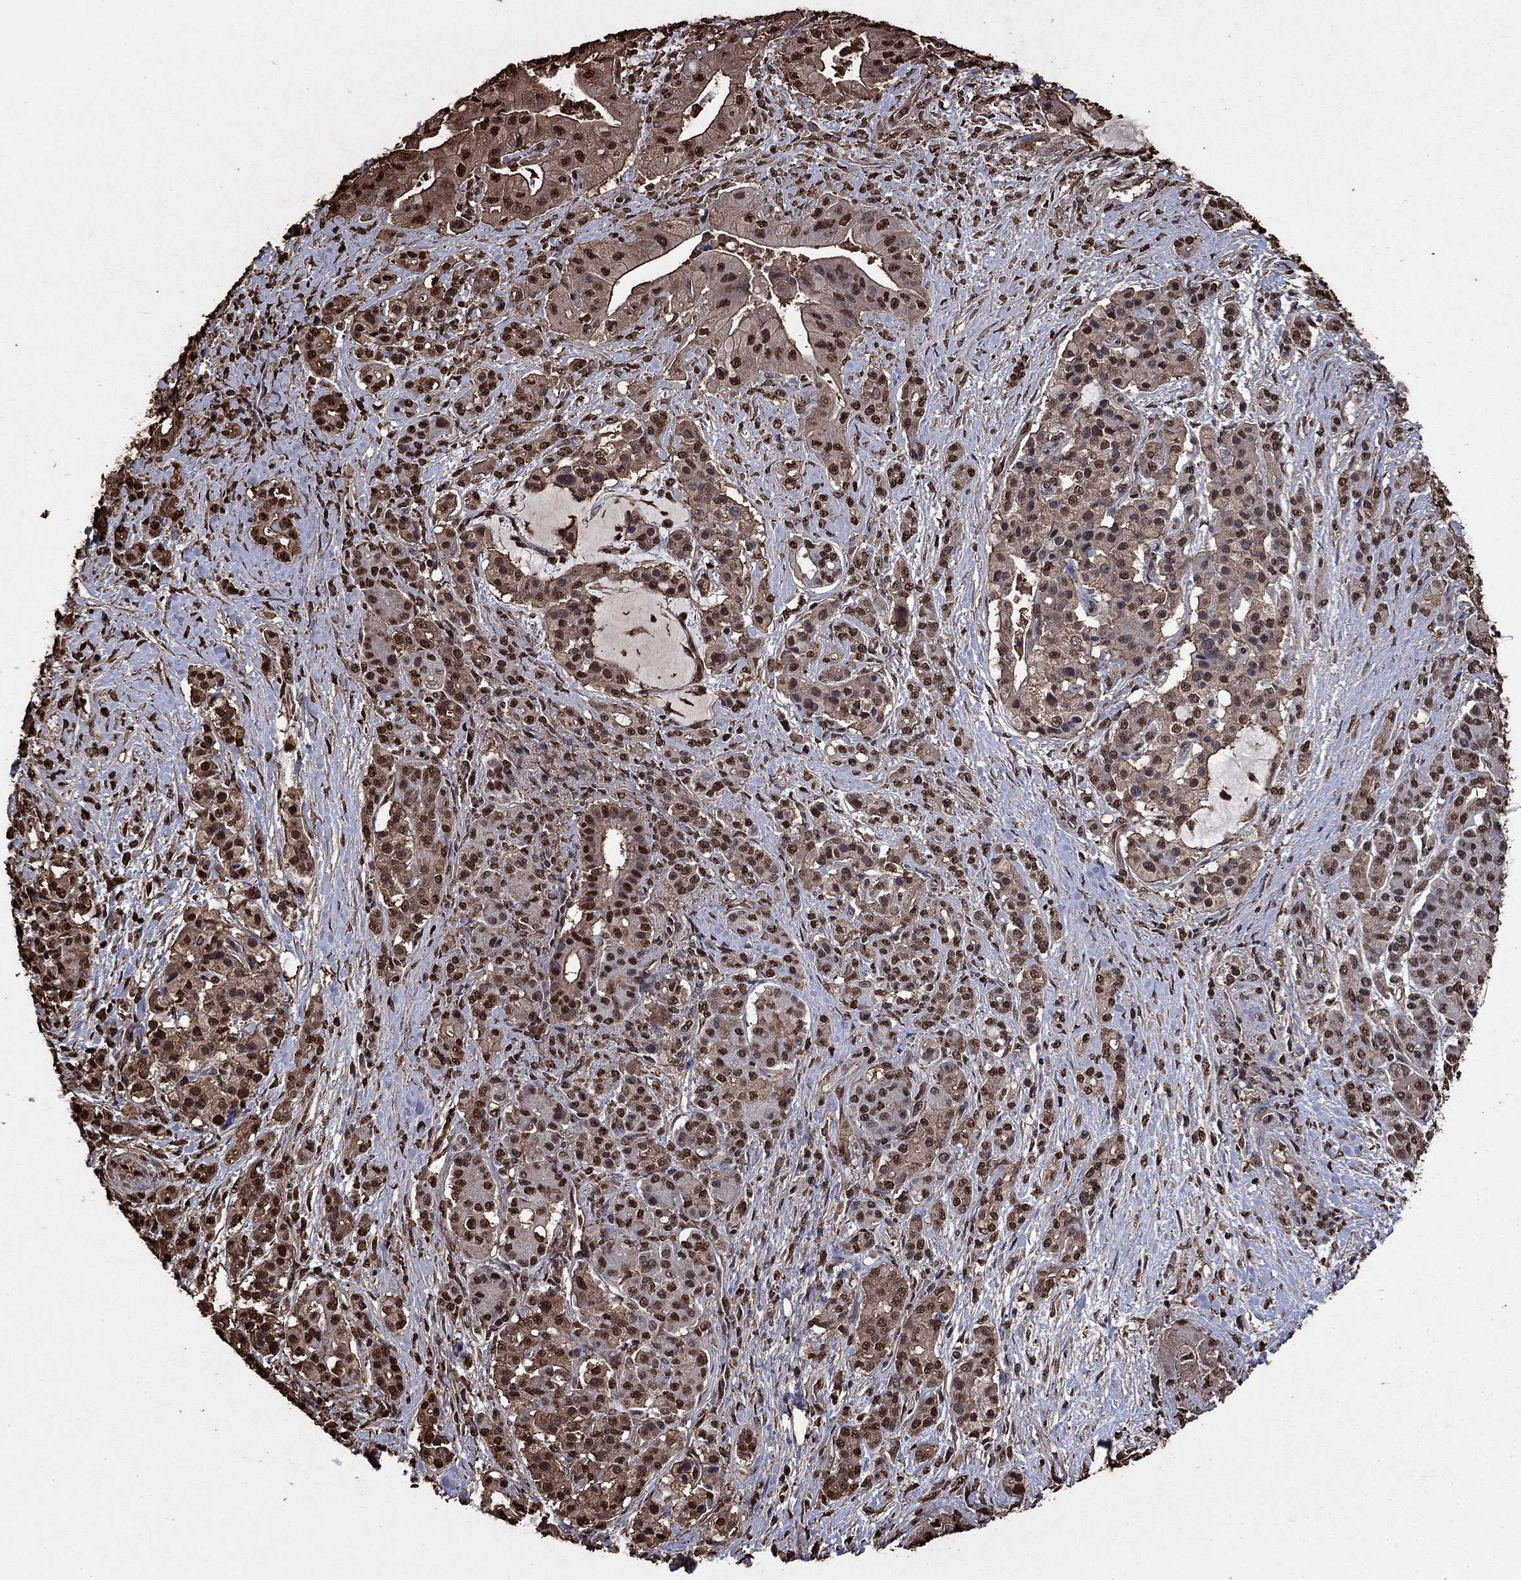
{"staining": {"intensity": "moderate", "quantity": ">75%", "location": "nuclear"}, "tissue": "pancreatic cancer", "cell_type": "Tumor cells", "image_type": "cancer", "snomed": [{"axis": "morphology", "description": "Normal tissue, NOS"}, {"axis": "morphology", "description": "Inflammation, NOS"}, {"axis": "morphology", "description": "Adenocarcinoma, NOS"}, {"axis": "topography", "description": "Pancreas"}], "caption": "Immunohistochemical staining of pancreatic adenocarcinoma shows moderate nuclear protein staining in about >75% of tumor cells. The staining was performed using DAB to visualize the protein expression in brown, while the nuclei were stained in blue with hematoxylin (Magnification: 20x).", "gene": "GAPDH", "patient": {"sex": "male", "age": 57}}